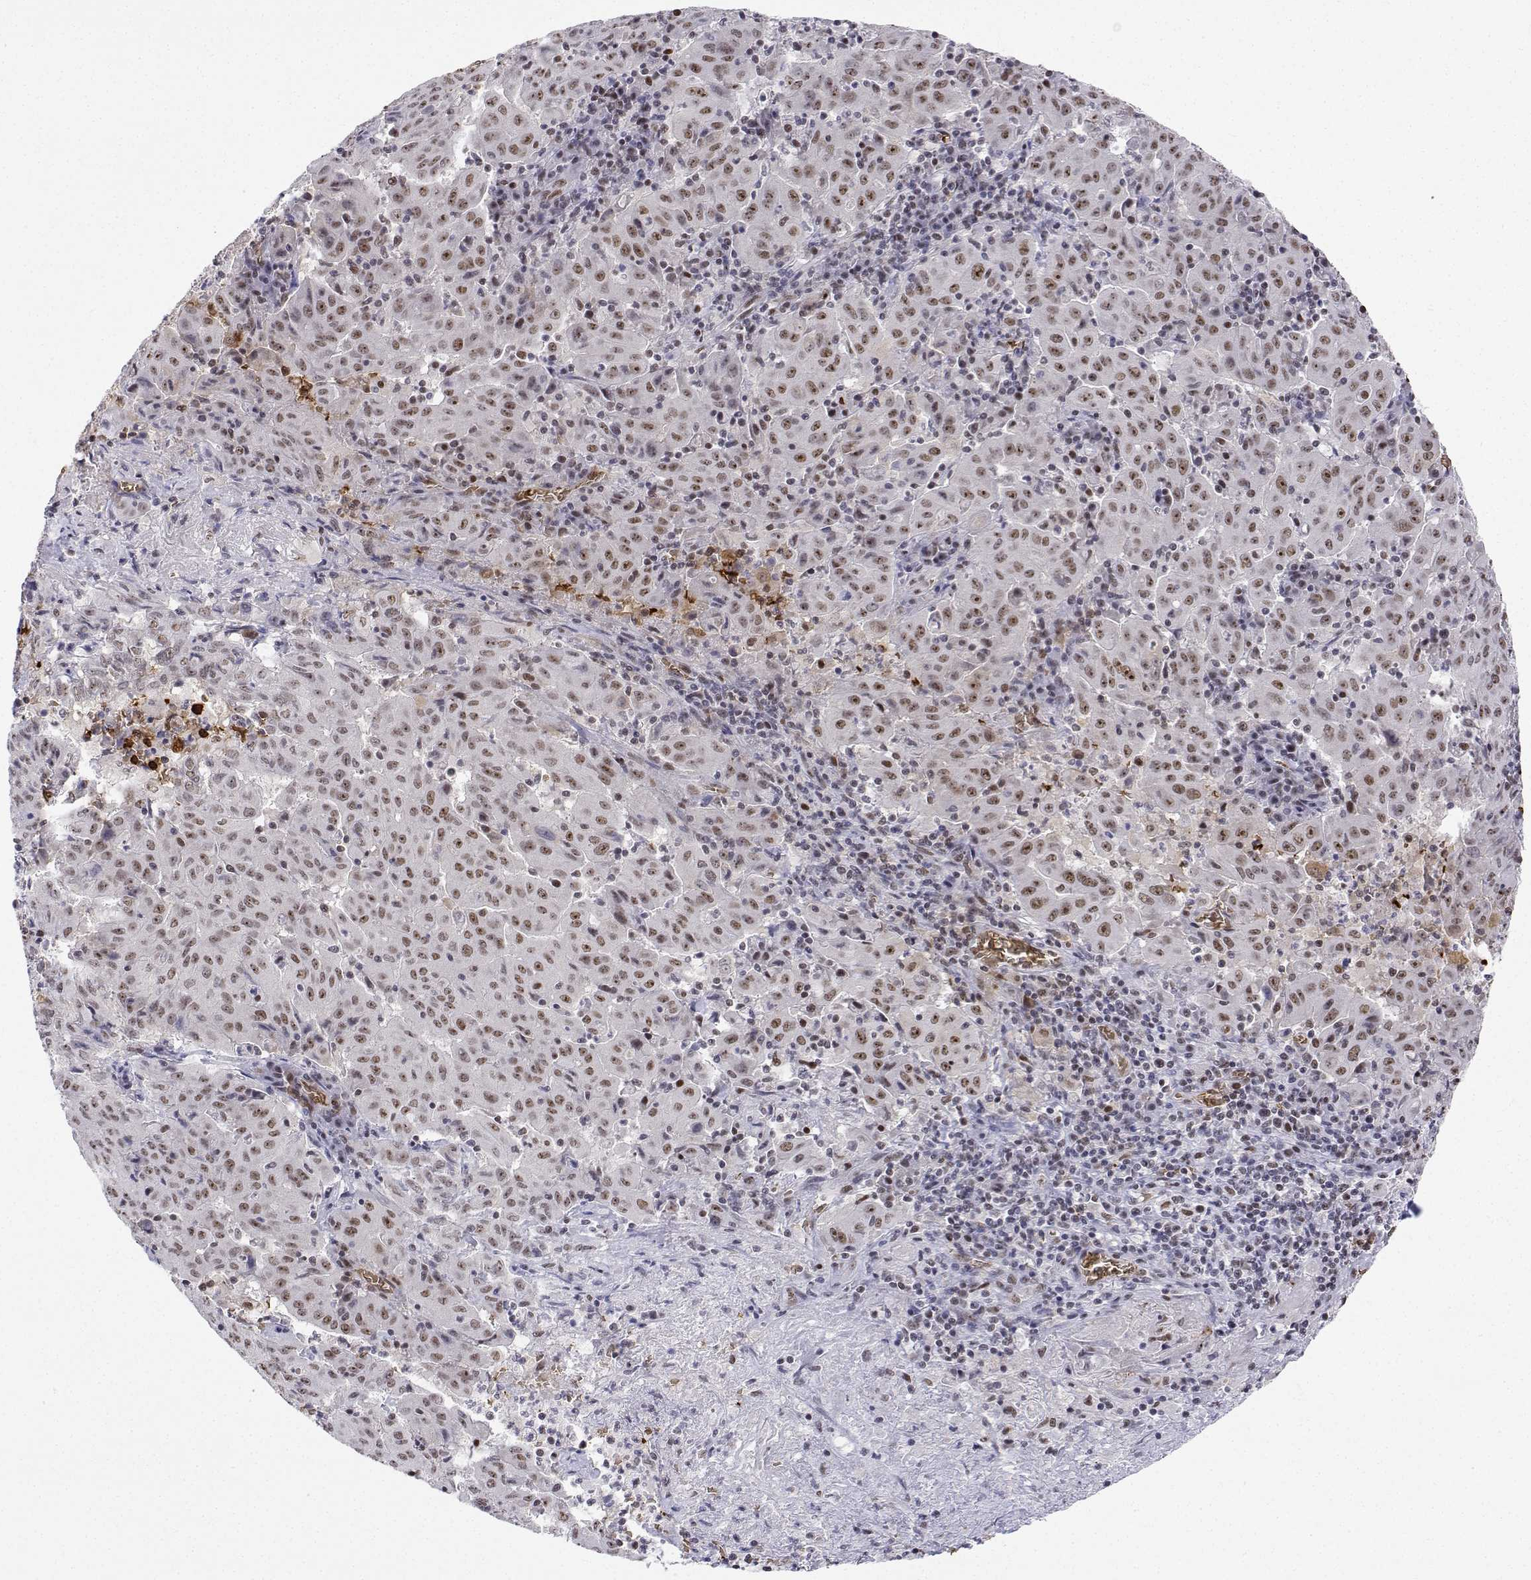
{"staining": {"intensity": "moderate", "quantity": ">75%", "location": "nuclear"}, "tissue": "pancreatic cancer", "cell_type": "Tumor cells", "image_type": "cancer", "snomed": [{"axis": "morphology", "description": "Adenocarcinoma, NOS"}, {"axis": "topography", "description": "Pancreas"}], "caption": "Pancreatic cancer stained for a protein (brown) reveals moderate nuclear positive positivity in approximately >75% of tumor cells.", "gene": "ADAR", "patient": {"sex": "male", "age": 63}}